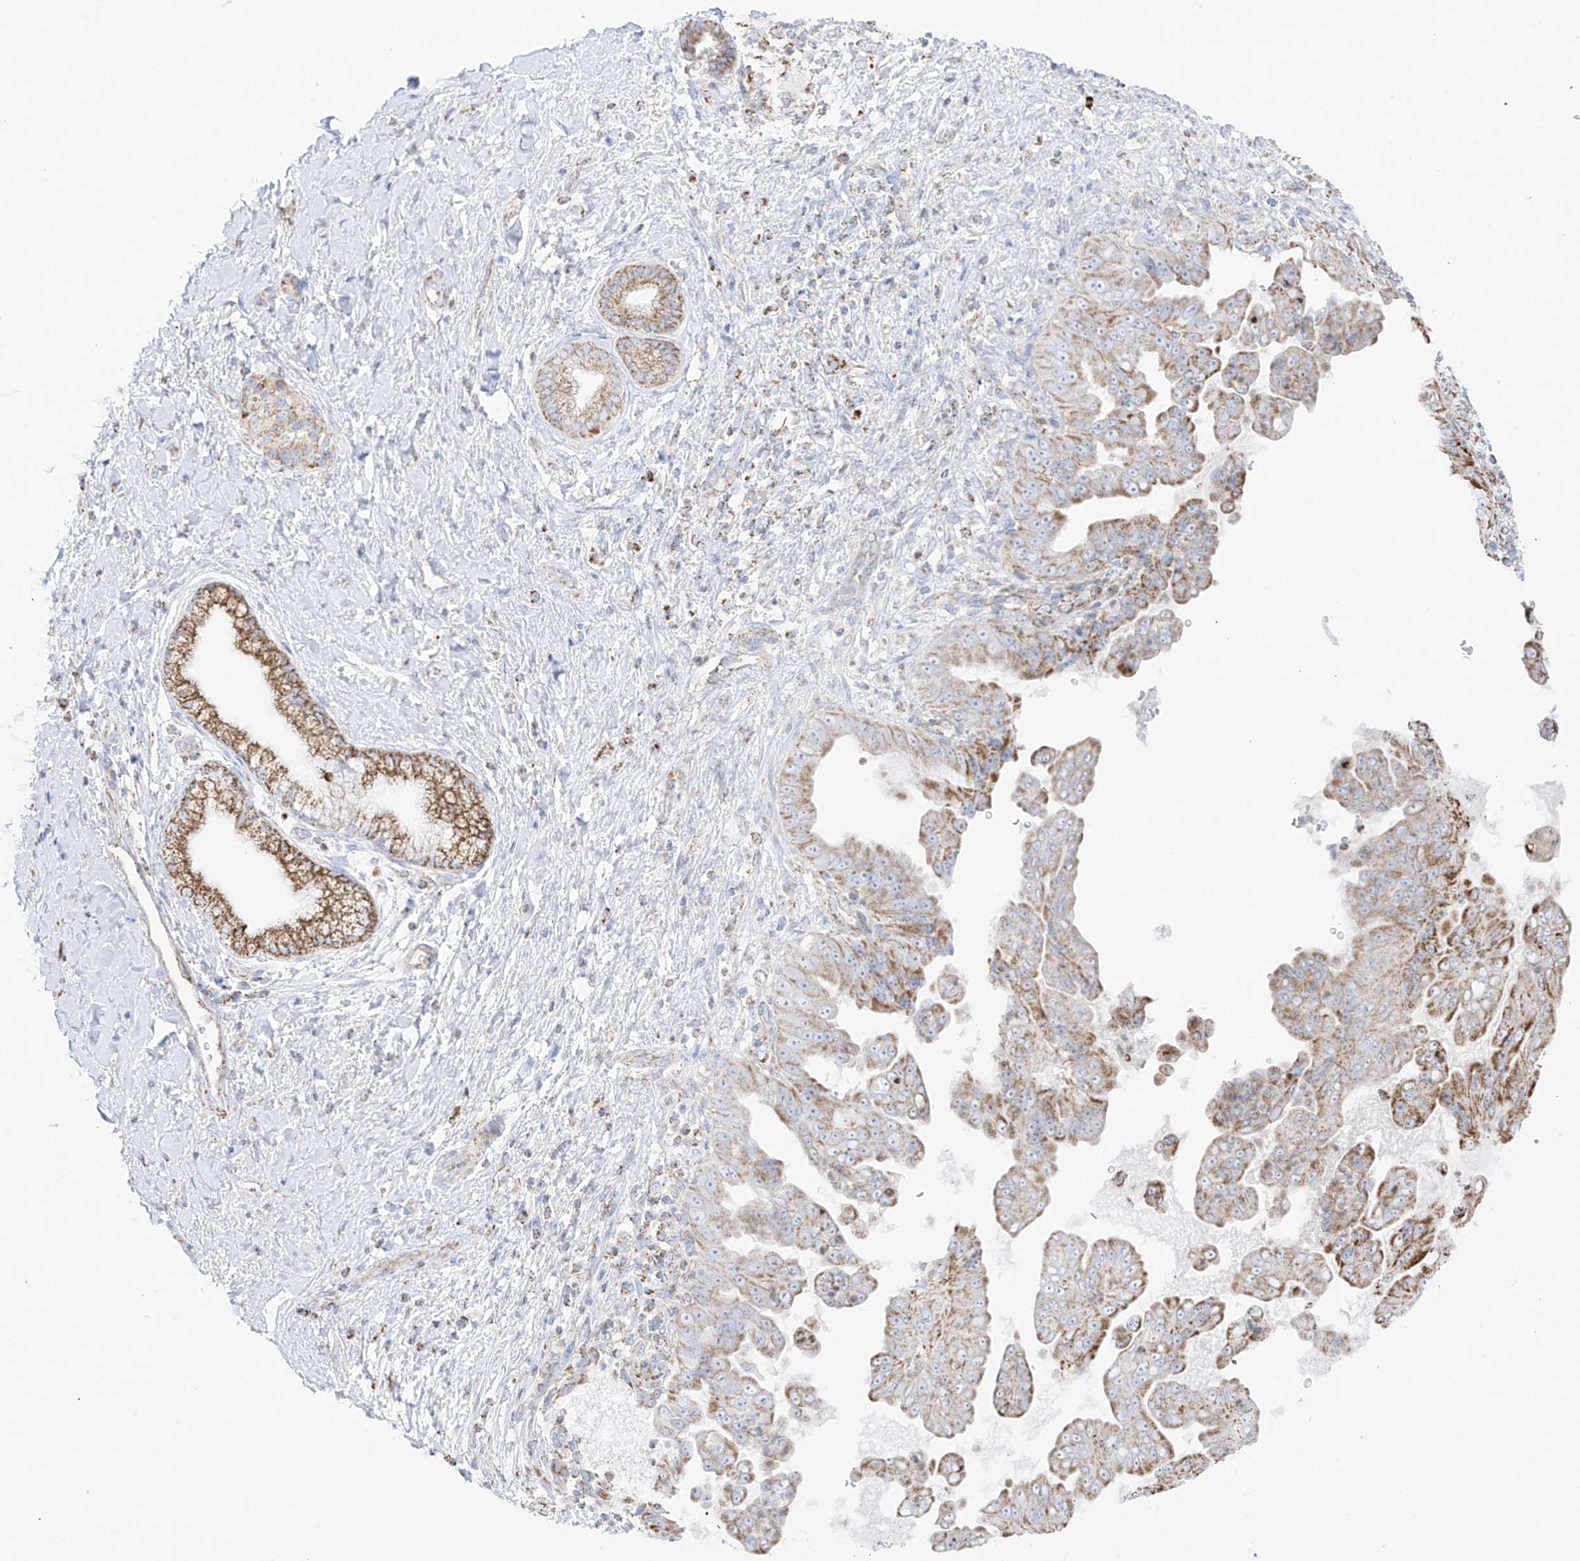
{"staining": {"intensity": "moderate", "quantity": ">75%", "location": "cytoplasmic/membranous"}, "tissue": "pancreatic cancer", "cell_type": "Tumor cells", "image_type": "cancer", "snomed": [{"axis": "morphology", "description": "Adenocarcinoma, NOS"}, {"axis": "topography", "description": "Pancreas"}], "caption": "Immunohistochemistry (IHC) (DAB) staining of human pancreatic cancer (adenocarcinoma) demonstrates moderate cytoplasmic/membranous protein expression in about >75% of tumor cells. The staining is performed using DAB brown chromogen to label protein expression. The nuclei are counter-stained blue using hematoxylin.", "gene": "XKR3", "patient": {"sex": "female", "age": 78}}